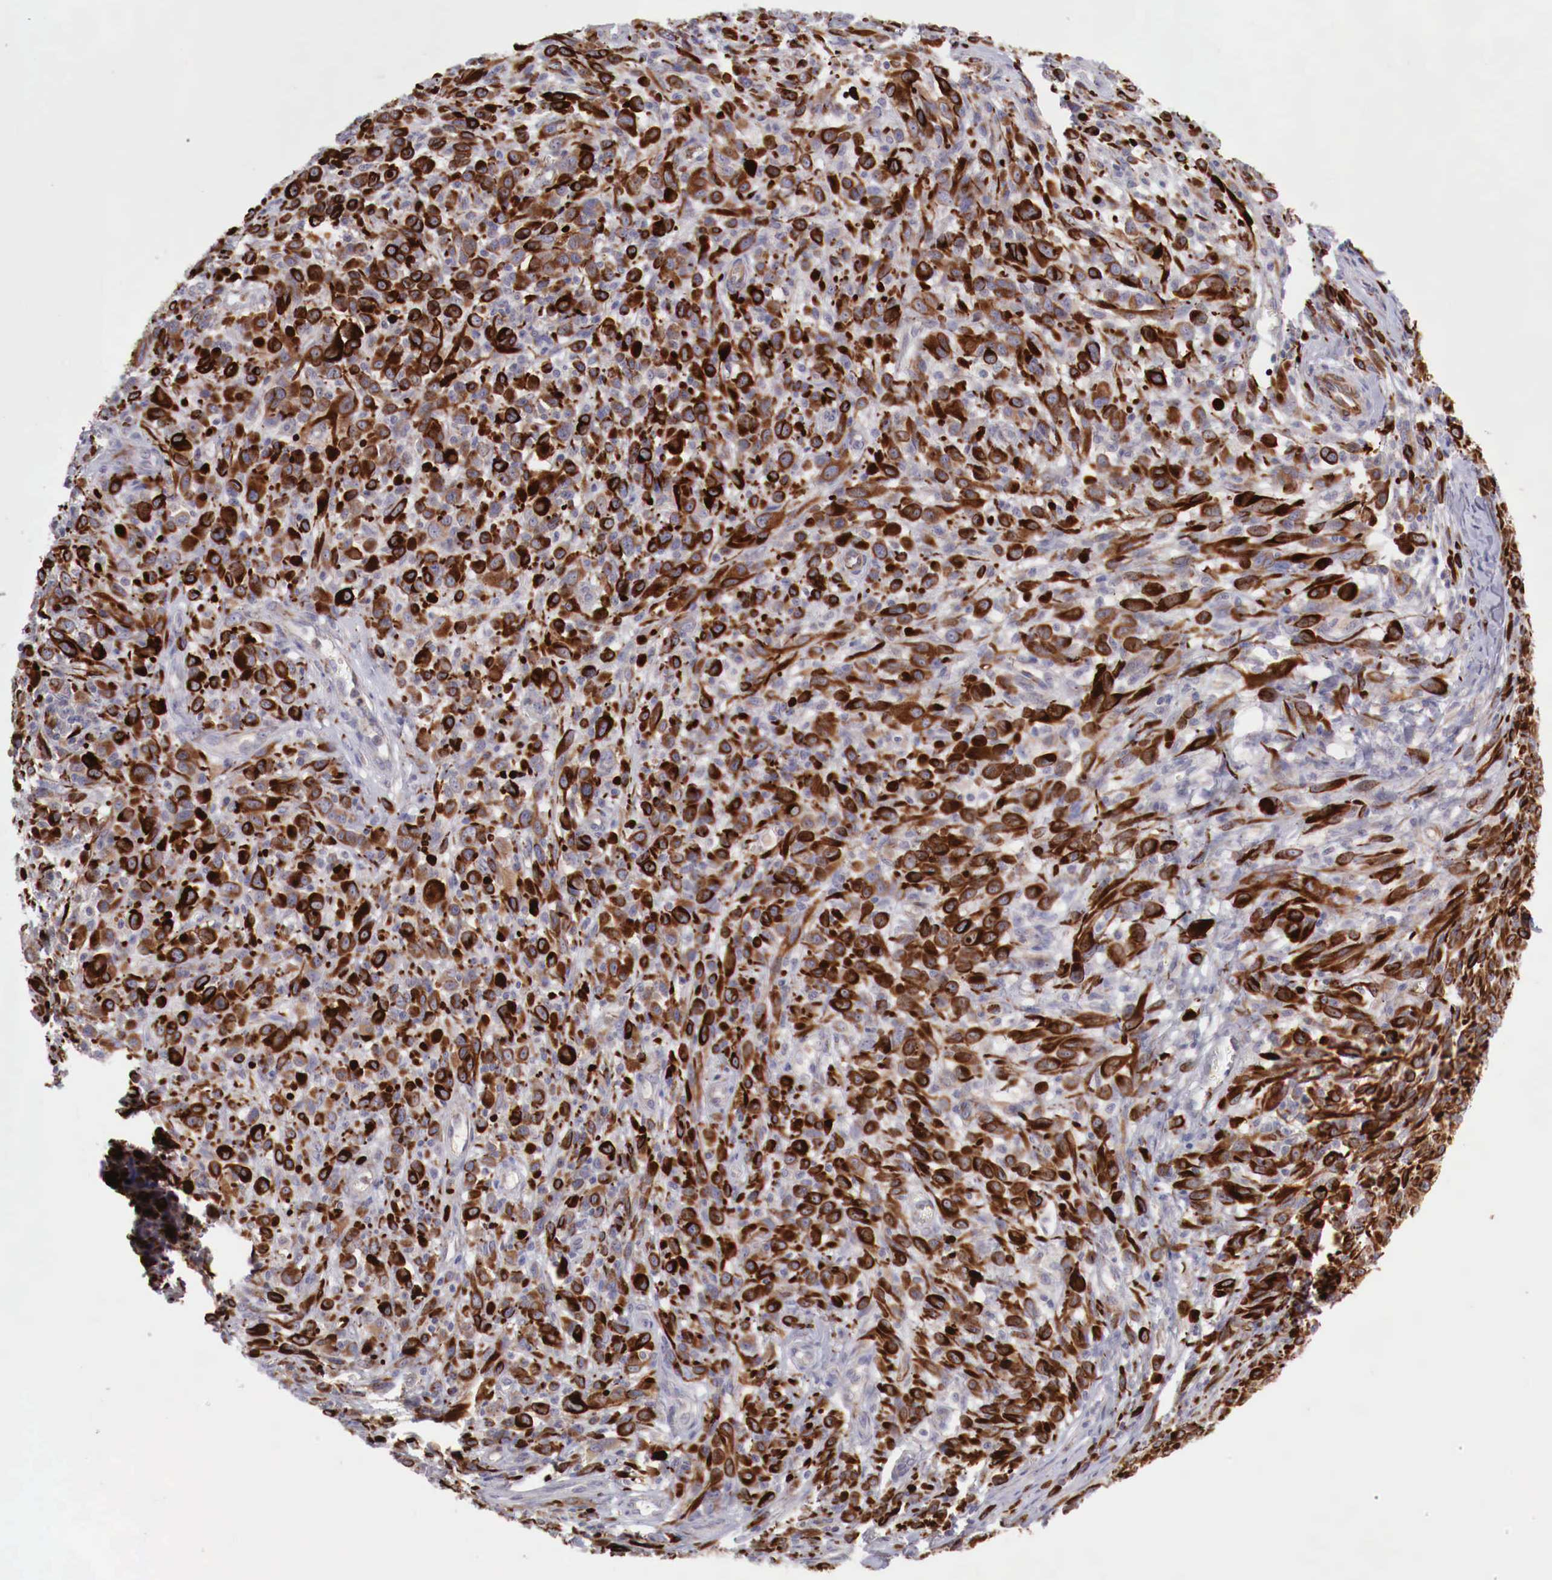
{"staining": {"intensity": "strong", "quantity": ">75%", "location": "cytoplasmic/membranous"}, "tissue": "melanoma", "cell_type": "Tumor cells", "image_type": "cancer", "snomed": [{"axis": "morphology", "description": "Malignant melanoma, NOS"}, {"axis": "topography", "description": "Skin"}], "caption": "A brown stain highlights strong cytoplasmic/membranous expression of a protein in human melanoma tumor cells.", "gene": "WT1", "patient": {"sex": "male", "age": 51}}